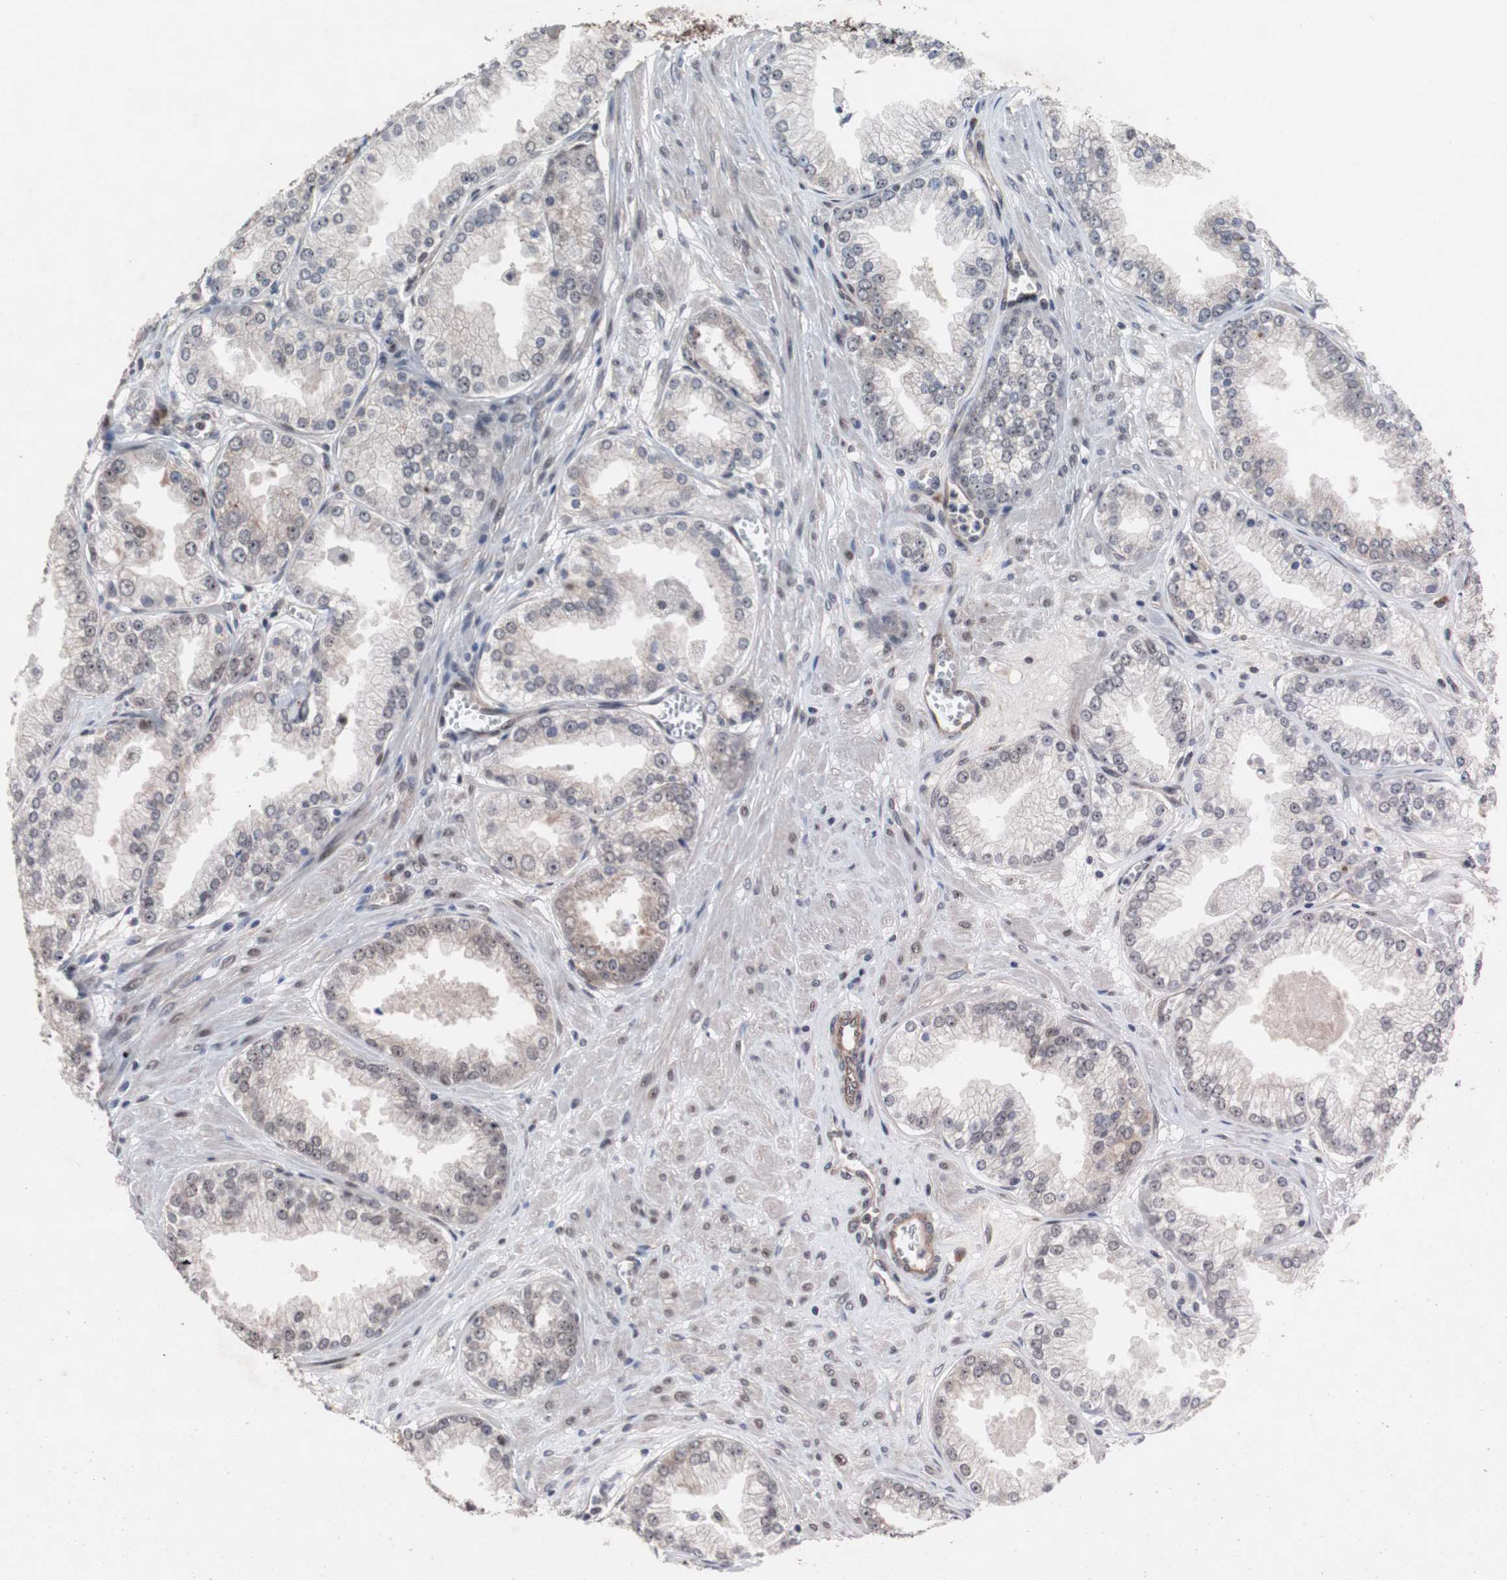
{"staining": {"intensity": "weak", "quantity": "25%-75%", "location": "cytoplasmic/membranous"}, "tissue": "prostate cancer", "cell_type": "Tumor cells", "image_type": "cancer", "snomed": [{"axis": "morphology", "description": "Adenocarcinoma, High grade"}, {"axis": "topography", "description": "Prostate"}], "caption": "Adenocarcinoma (high-grade) (prostate) stained with a brown dye reveals weak cytoplasmic/membranous positive staining in about 25%-75% of tumor cells.", "gene": "GTF2F2", "patient": {"sex": "male", "age": 61}}